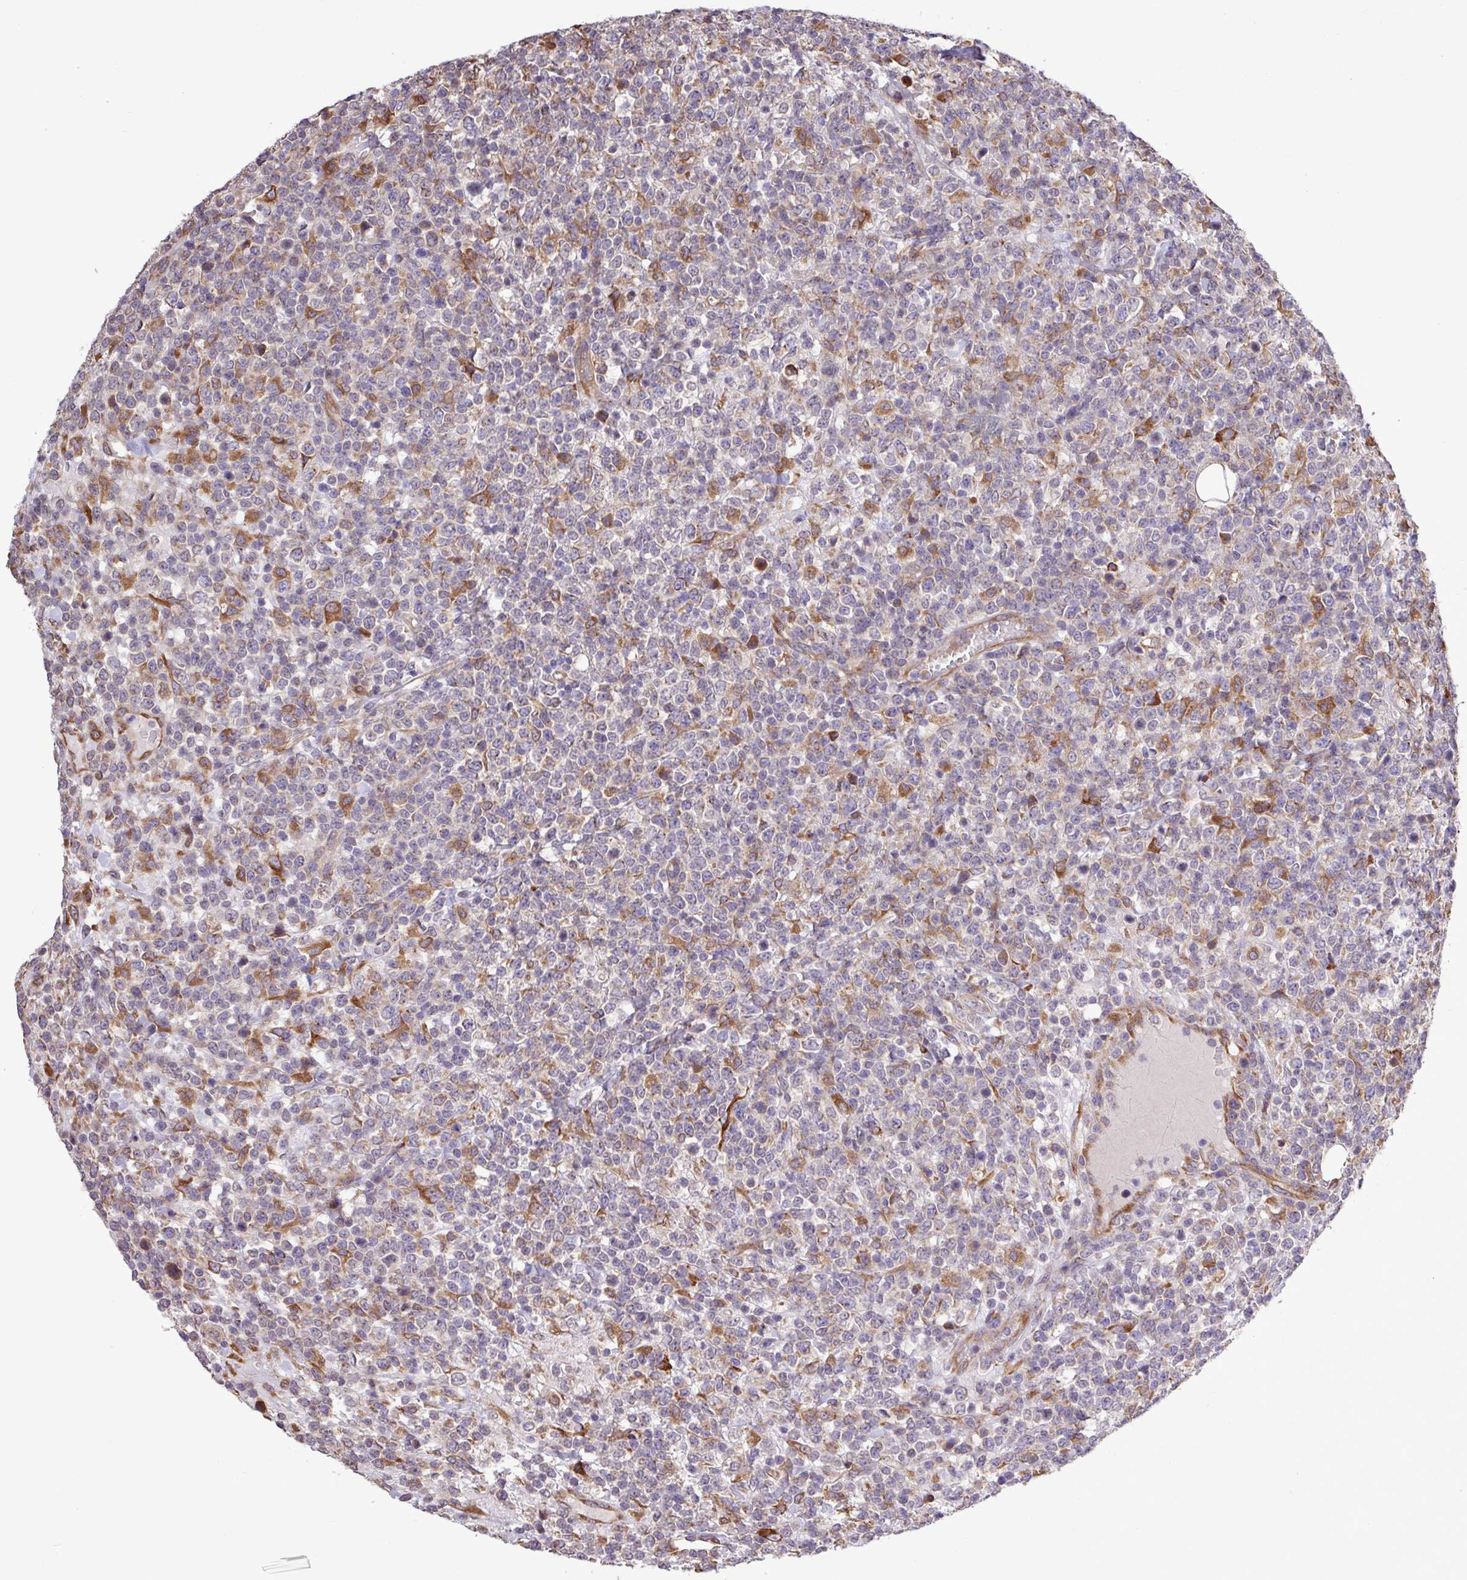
{"staining": {"intensity": "moderate", "quantity": "<25%", "location": "cytoplasmic/membranous"}, "tissue": "lymphoma", "cell_type": "Tumor cells", "image_type": "cancer", "snomed": [{"axis": "morphology", "description": "Malignant lymphoma, non-Hodgkin's type, High grade"}, {"axis": "topography", "description": "Colon"}], "caption": "A histopathology image showing moderate cytoplasmic/membranous positivity in about <25% of tumor cells in lymphoma, as visualized by brown immunohistochemical staining.", "gene": "MEGF6", "patient": {"sex": "female", "age": 53}}